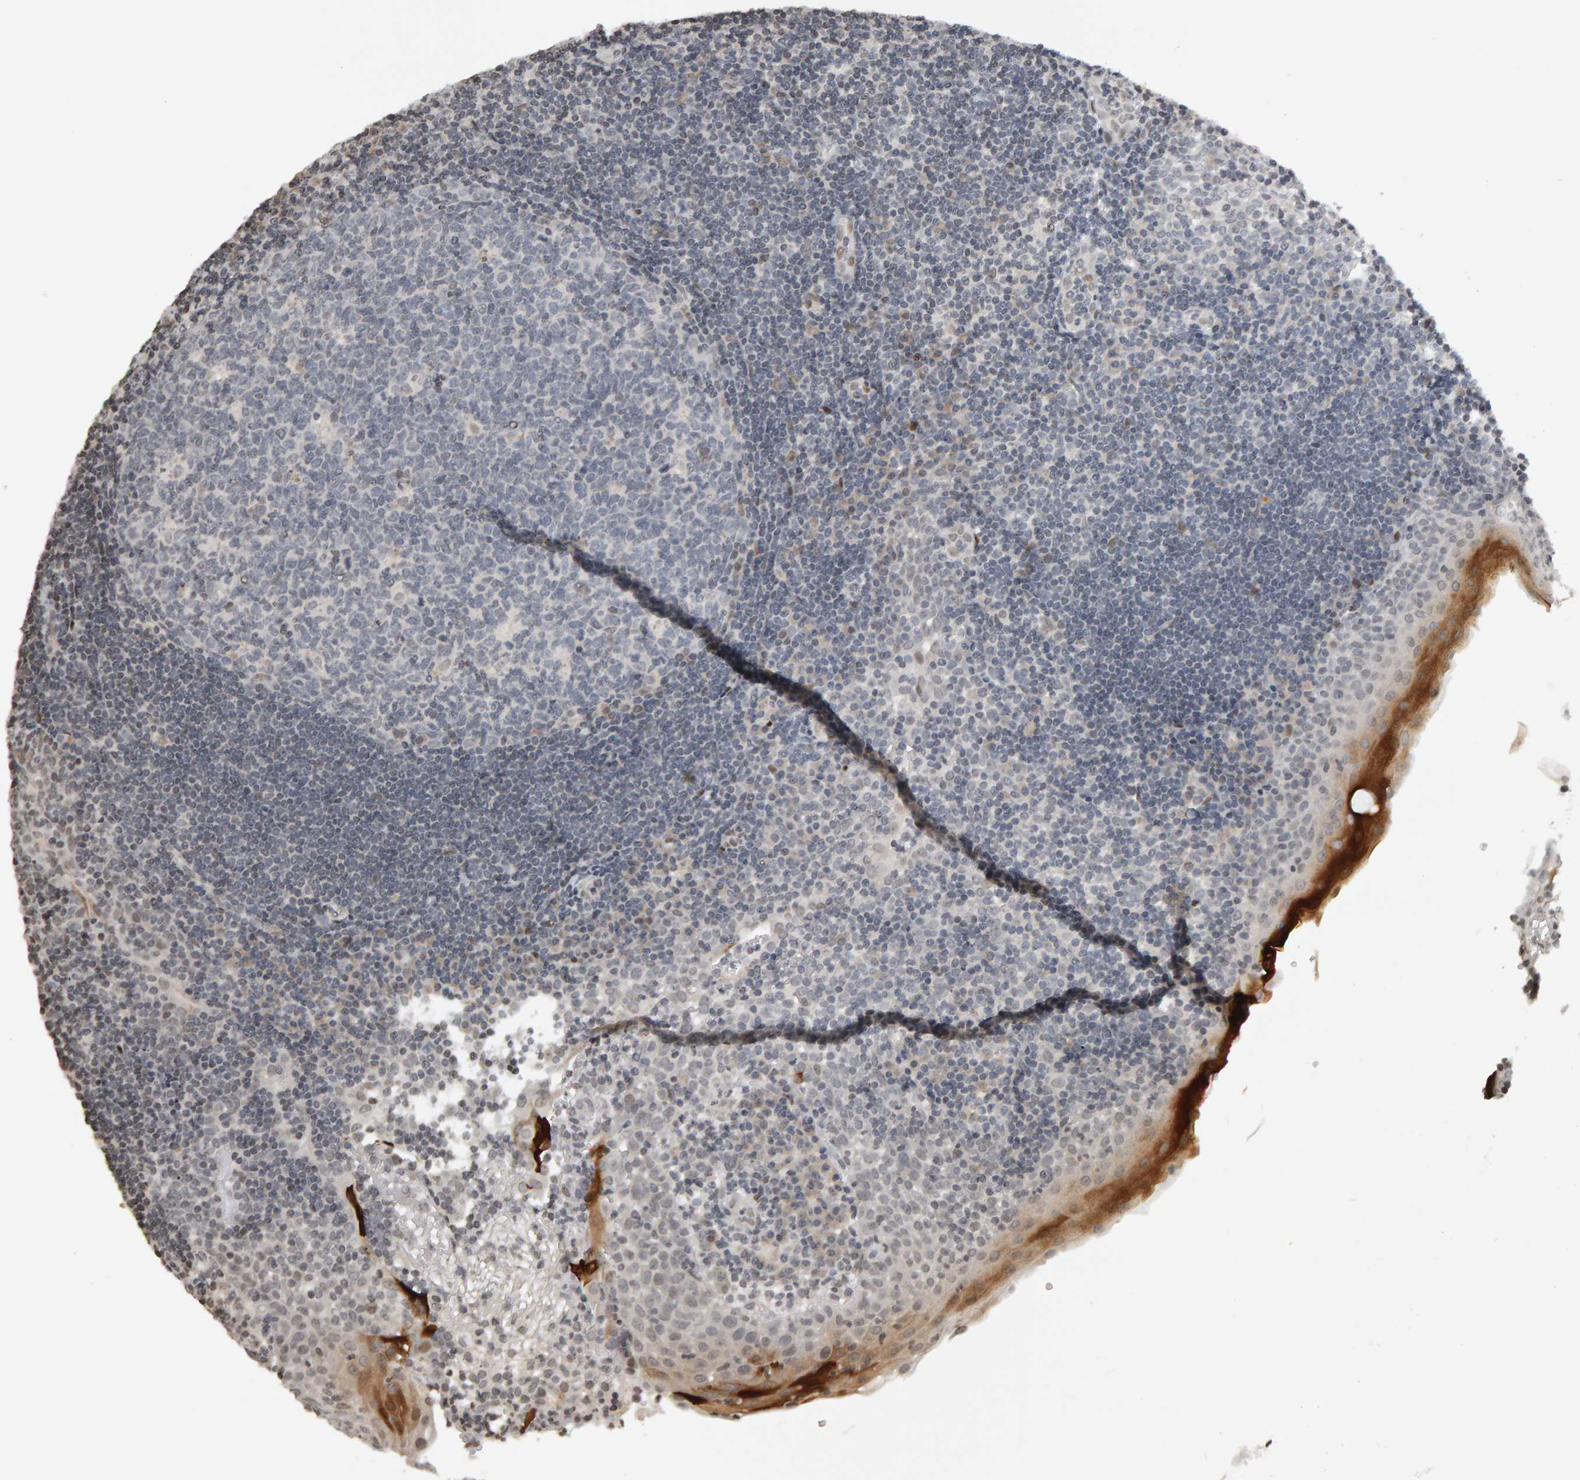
{"staining": {"intensity": "negative", "quantity": "none", "location": "none"}, "tissue": "tonsil", "cell_type": "Germinal center cells", "image_type": "normal", "snomed": [{"axis": "morphology", "description": "Normal tissue, NOS"}, {"axis": "topography", "description": "Tonsil"}], "caption": "Immunohistochemical staining of normal tonsil displays no significant expression in germinal center cells. Brightfield microscopy of immunohistochemistry stained with DAB (brown) and hematoxylin (blue), captured at high magnification.", "gene": "TRAM1", "patient": {"sex": "female", "age": 40}}